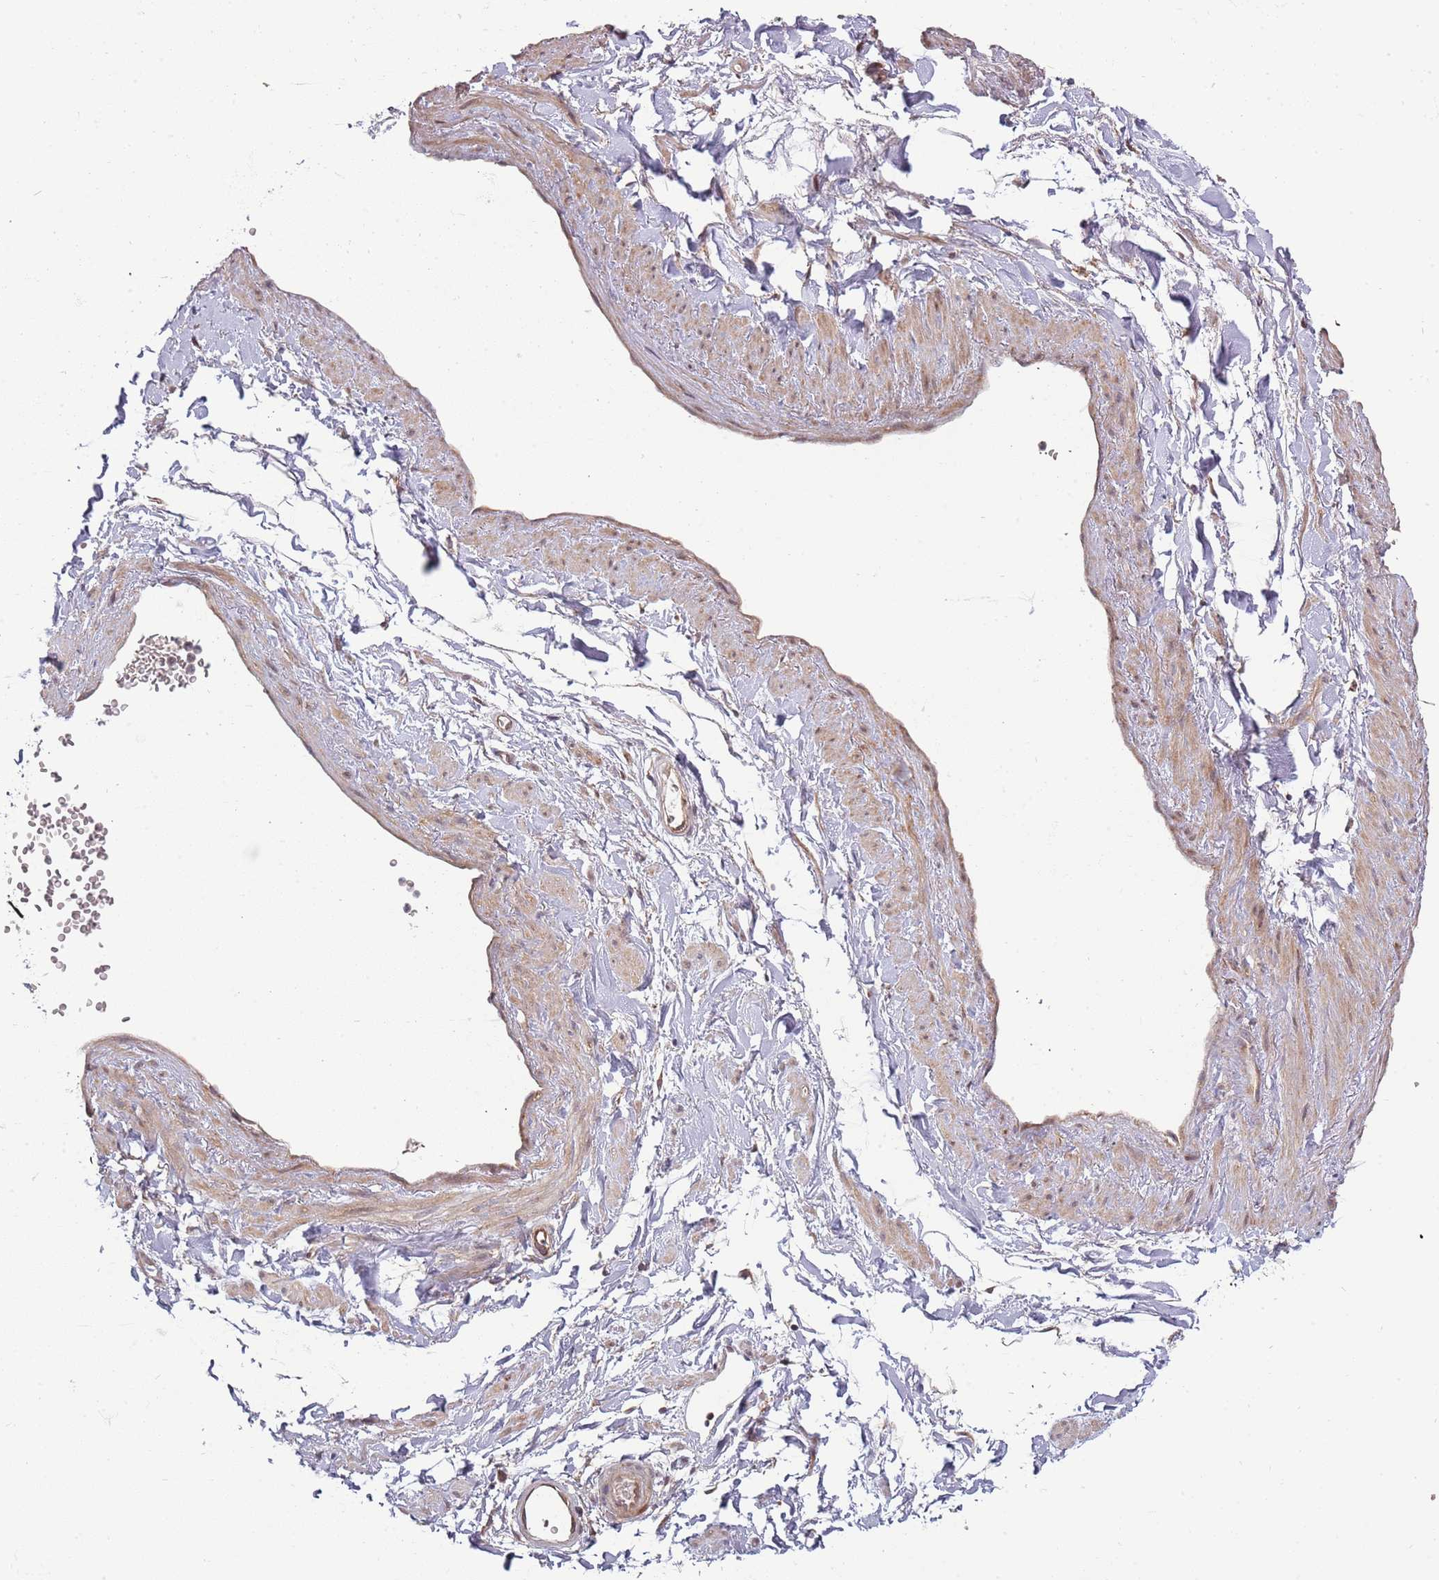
{"staining": {"intensity": "moderate", "quantity": ">75%", "location": "cytoplasmic/membranous"}, "tissue": "soft tissue", "cell_type": "Chondrocytes", "image_type": "normal", "snomed": [{"axis": "morphology", "description": "Normal tissue, NOS"}, {"axis": "topography", "description": "Soft tissue"}, {"axis": "topography", "description": "Adipose tissue"}, {"axis": "topography", "description": "Vascular tissue"}, {"axis": "topography", "description": "Peripheral nerve tissue"}], "caption": "Benign soft tissue demonstrates moderate cytoplasmic/membranous expression in approximately >75% of chondrocytes.", "gene": "RNF181", "patient": {"sex": "male", "age": 74}}